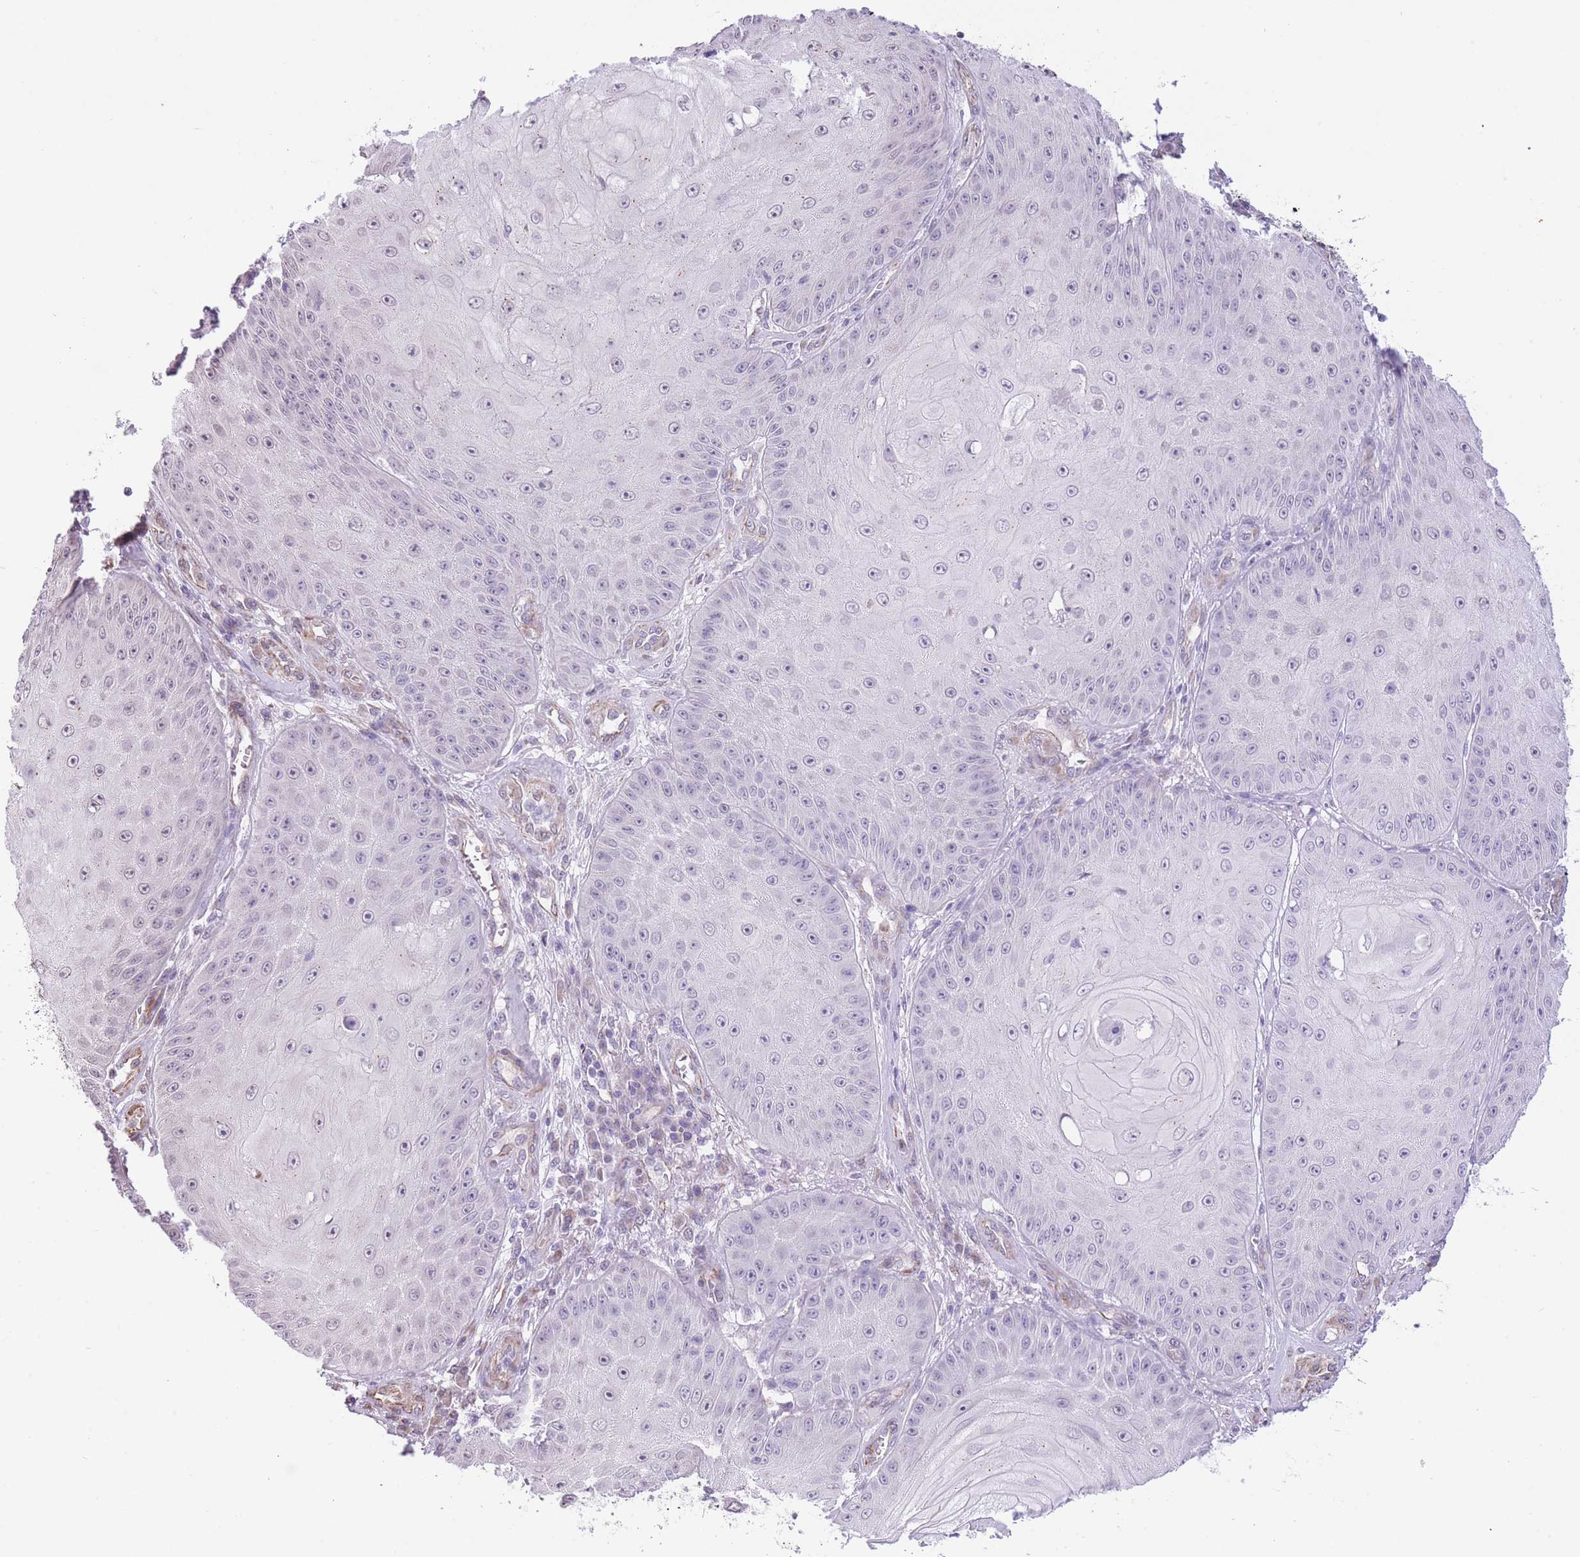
{"staining": {"intensity": "negative", "quantity": "none", "location": "none"}, "tissue": "skin cancer", "cell_type": "Tumor cells", "image_type": "cancer", "snomed": [{"axis": "morphology", "description": "Squamous cell carcinoma, NOS"}, {"axis": "topography", "description": "Skin"}], "caption": "This photomicrograph is of skin squamous cell carcinoma stained with immunohistochemistry (IHC) to label a protein in brown with the nuclei are counter-stained blue. There is no expression in tumor cells.", "gene": "PSG8", "patient": {"sex": "male", "age": 70}}